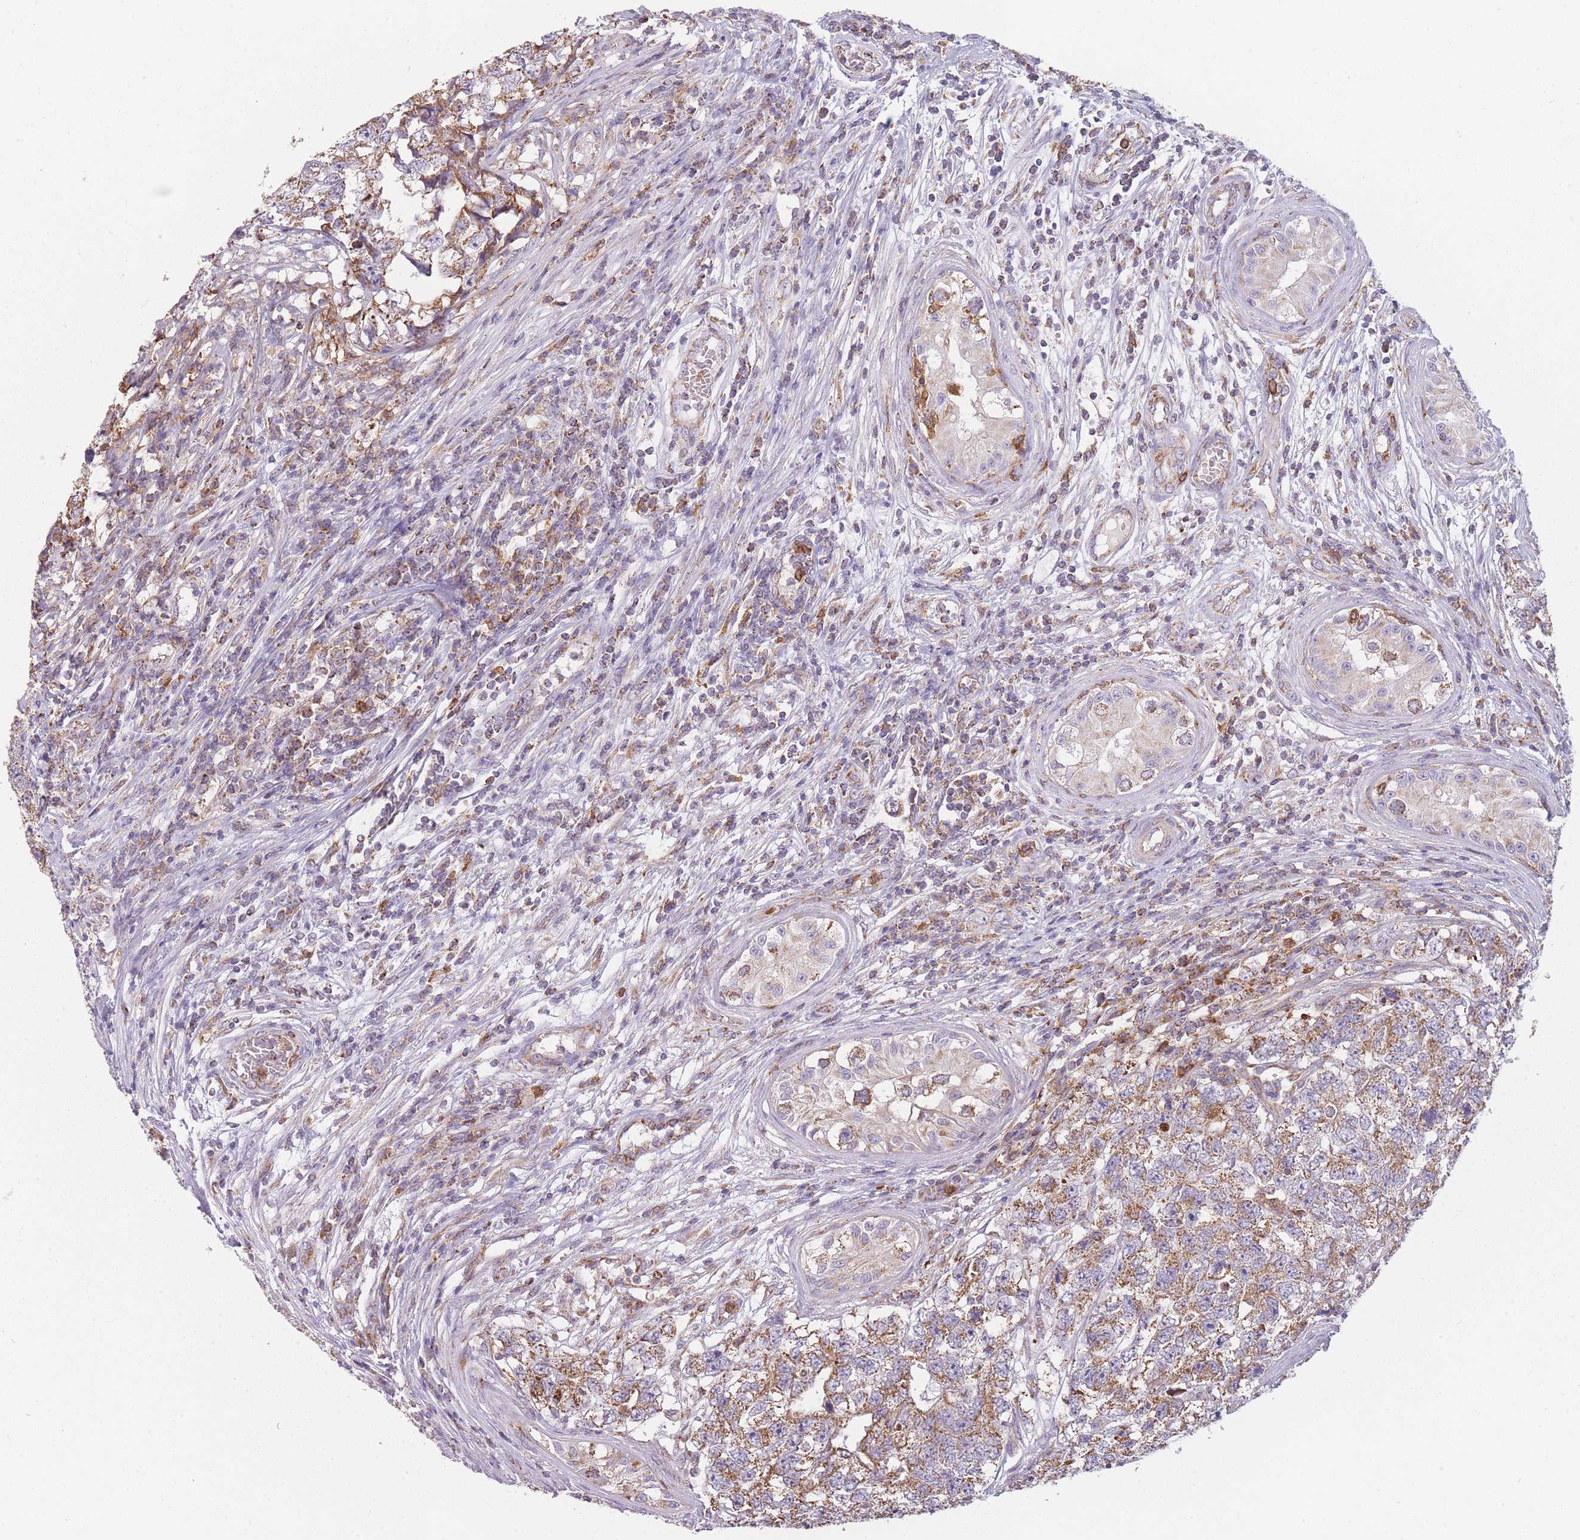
{"staining": {"intensity": "moderate", "quantity": ">75%", "location": "cytoplasmic/membranous"}, "tissue": "testis cancer", "cell_type": "Tumor cells", "image_type": "cancer", "snomed": [{"axis": "morphology", "description": "Carcinoma, Embryonal, NOS"}, {"axis": "topography", "description": "Testis"}], "caption": "Immunohistochemical staining of human testis cancer (embryonal carcinoma) reveals medium levels of moderate cytoplasmic/membranous staining in approximately >75% of tumor cells. (DAB (3,3'-diaminobenzidine) = brown stain, brightfield microscopy at high magnification).", "gene": "PRAM1", "patient": {"sex": "male", "age": 22}}